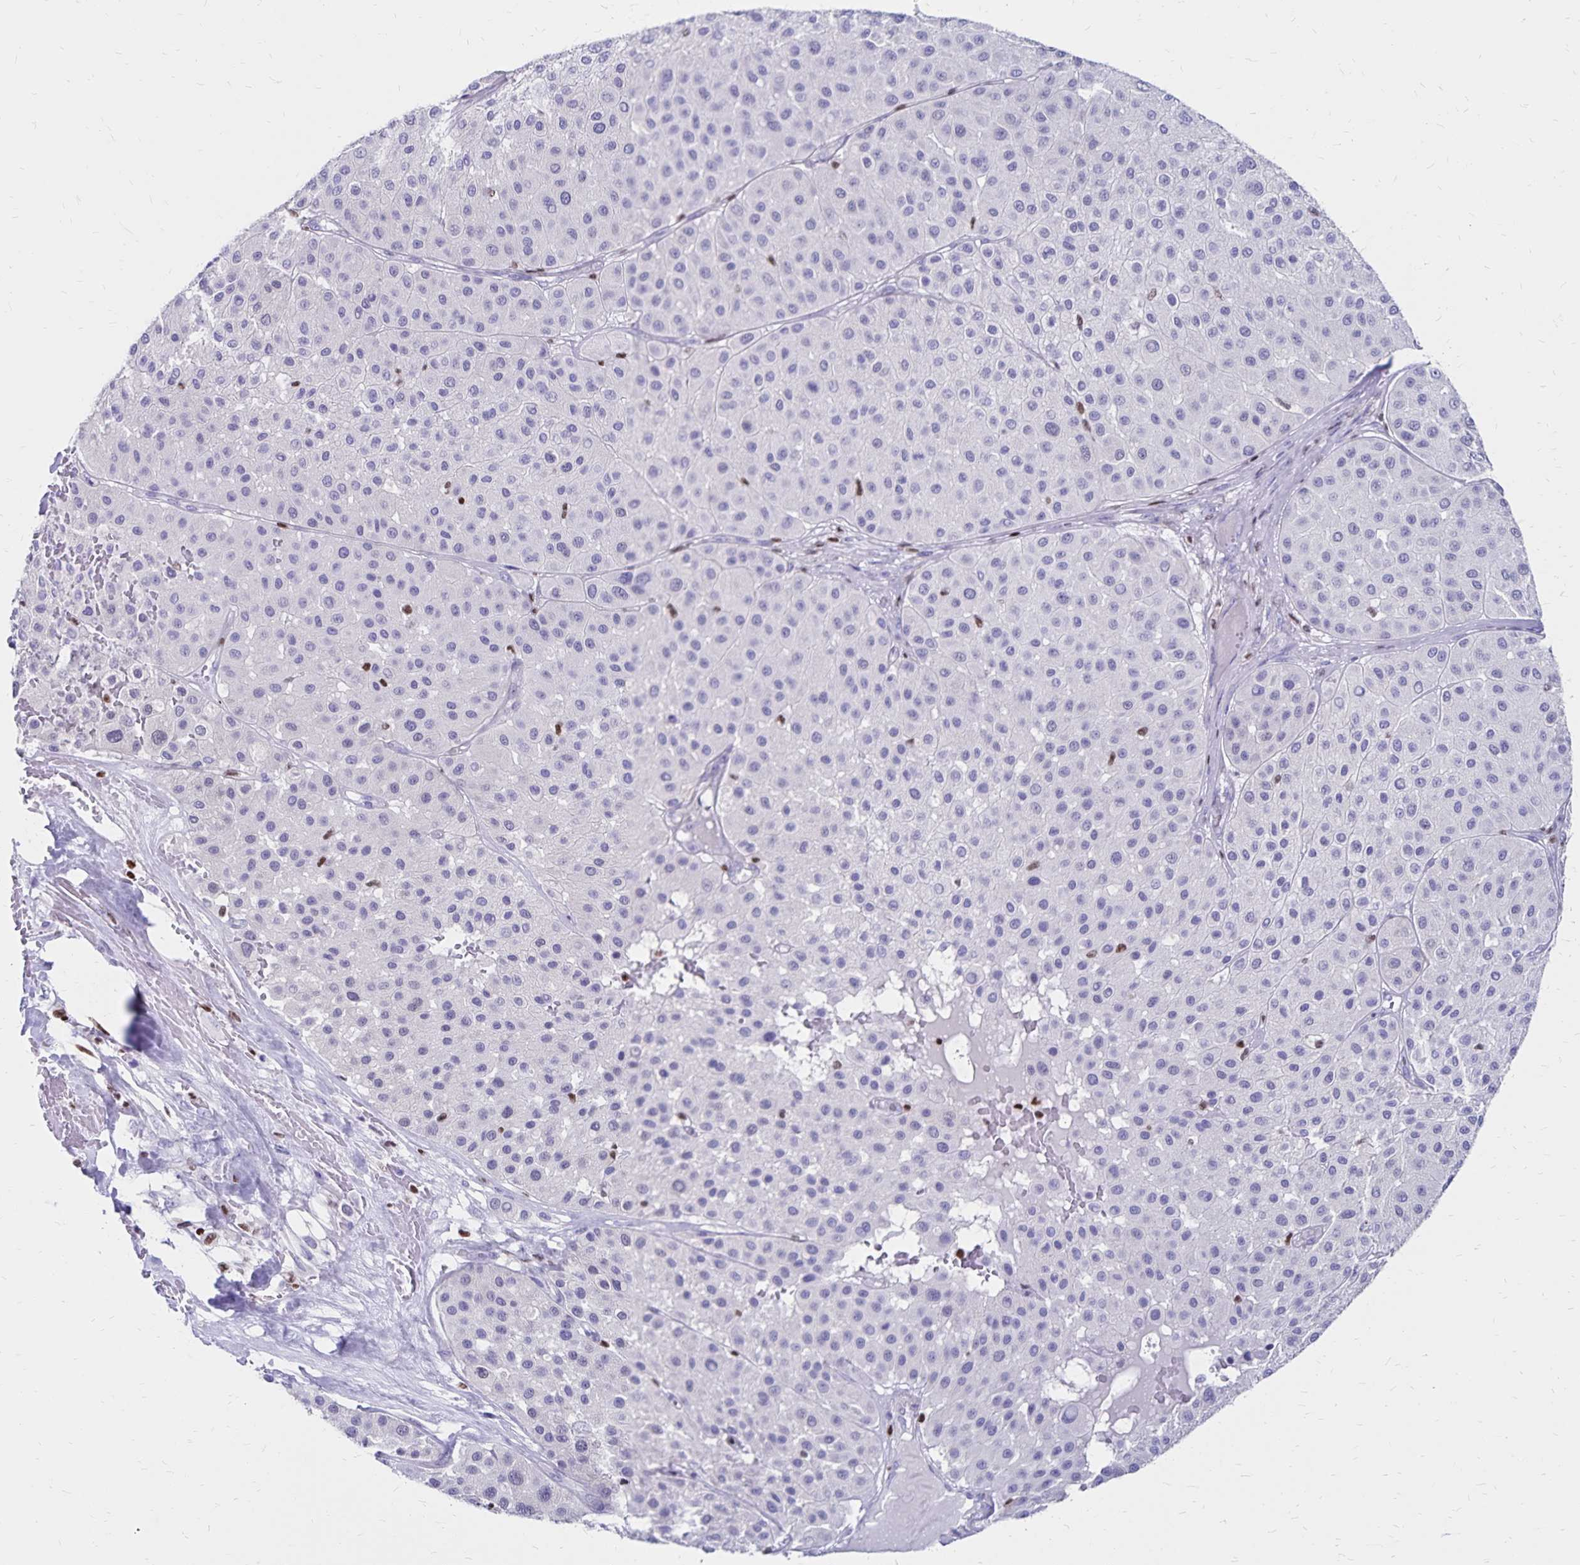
{"staining": {"intensity": "negative", "quantity": "none", "location": "none"}, "tissue": "melanoma", "cell_type": "Tumor cells", "image_type": "cancer", "snomed": [{"axis": "morphology", "description": "Malignant melanoma, Metastatic site"}, {"axis": "topography", "description": "Smooth muscle"}], "caption": "IHC image of neoplastic tissue: human melanoma stained with DAB (3,3'-diaminobenzidine) demonstrates no significant protein staining in tumor cells. Brightfield microscopy of immunohistochemistry (IHC) stained with DAB (brown) and hematoxylin (blue), captured at high magnification.", "gene": "IKZF1", "patient": {"sex": "male", "age": 41}}